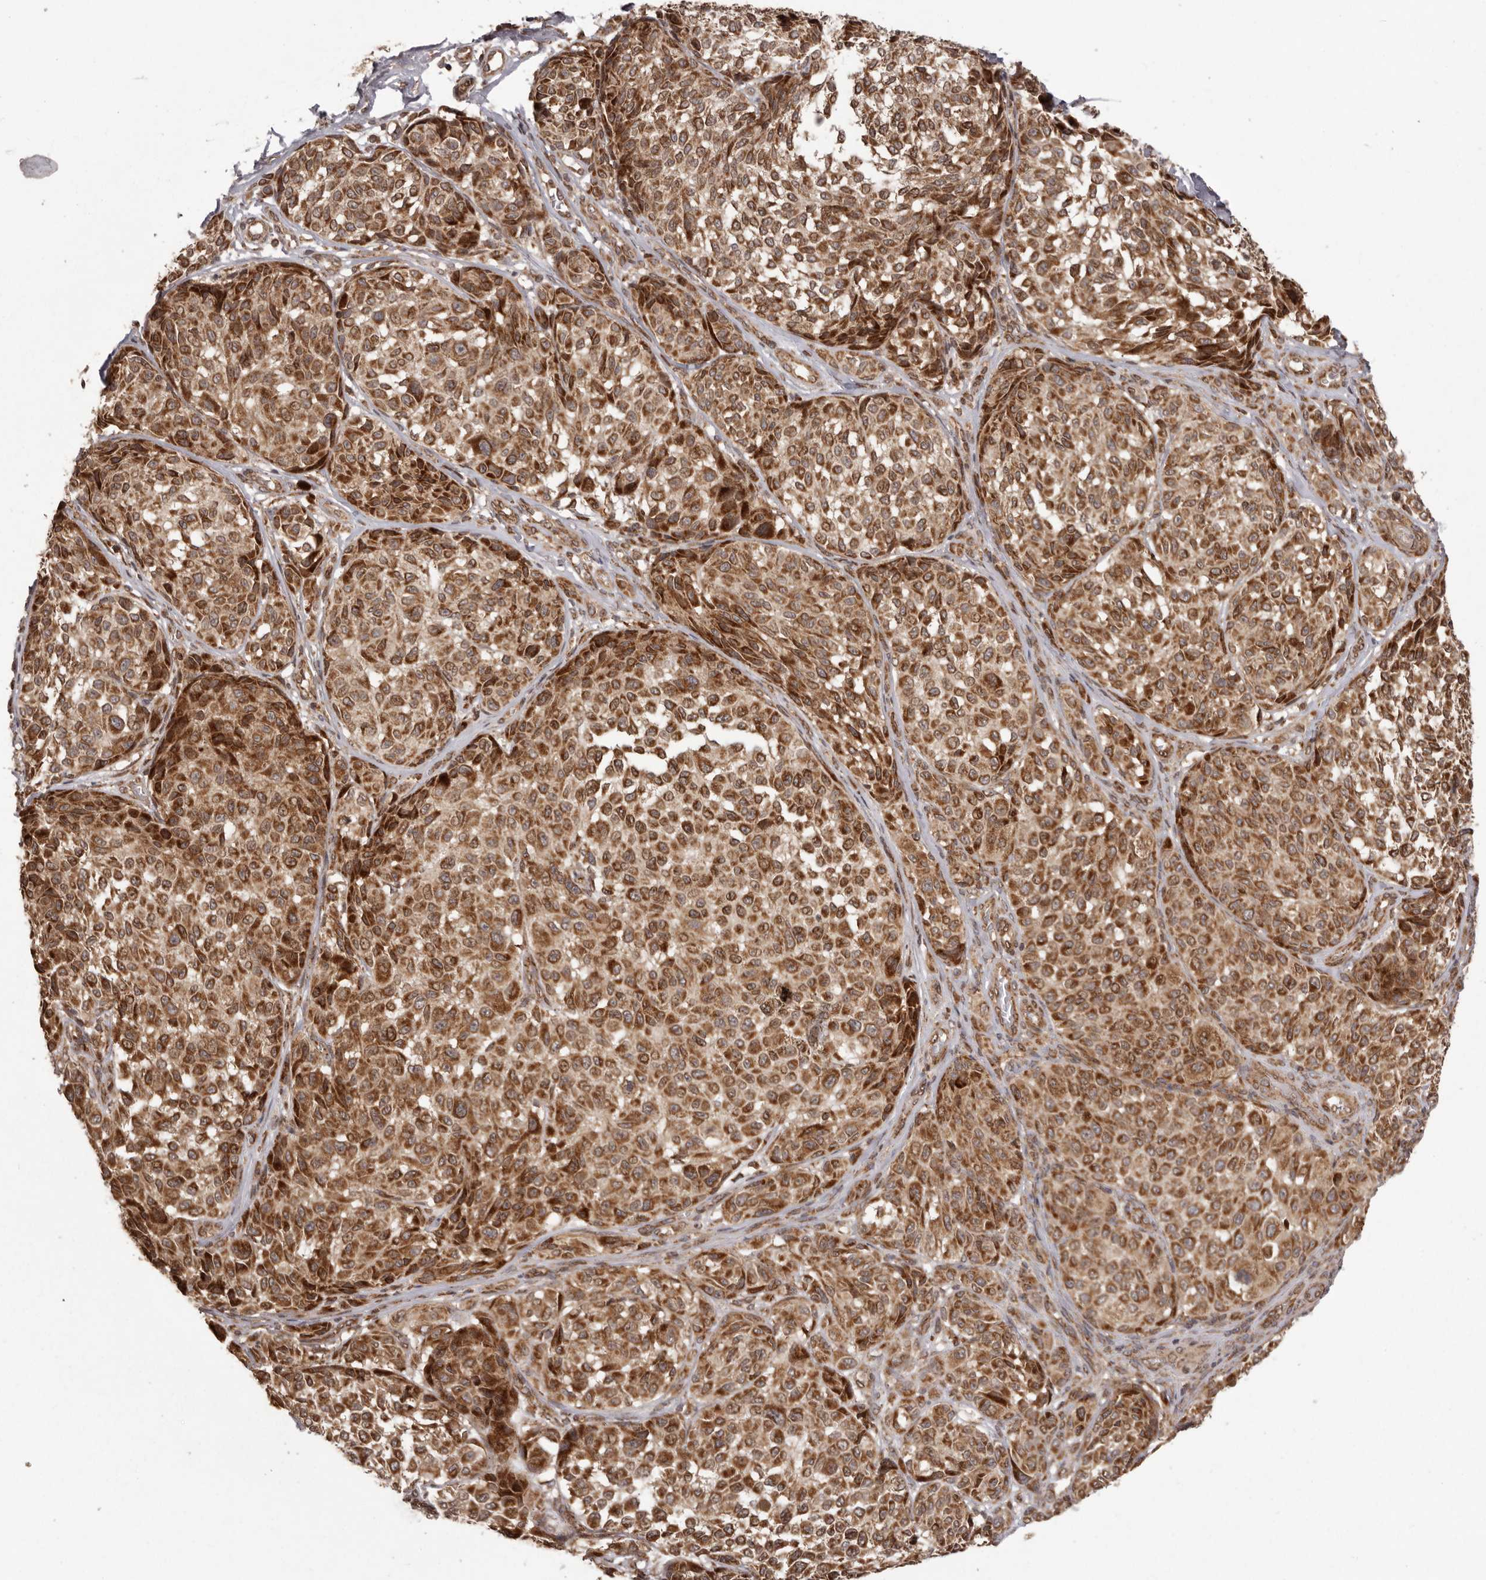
{"staining": {"intensity": "strong", "quantity": ">75%", "location": "cytoplasmic/membranous"}, "tissue": "melanoma", "cell_type": "Tumor cells", "image_type": "cancer", "snomed": [{"axis": "morphology", "description": "Malignant melanoma, NOS"}, {"axis": "topography", "description": "Skin"}], "caption": "A brown stain shows strong cytoplasmic/membranous staining of a protein in melanoma tumor cells.", "gene": "CHRM2", "patient": {"sex": "male", "age": 83}}